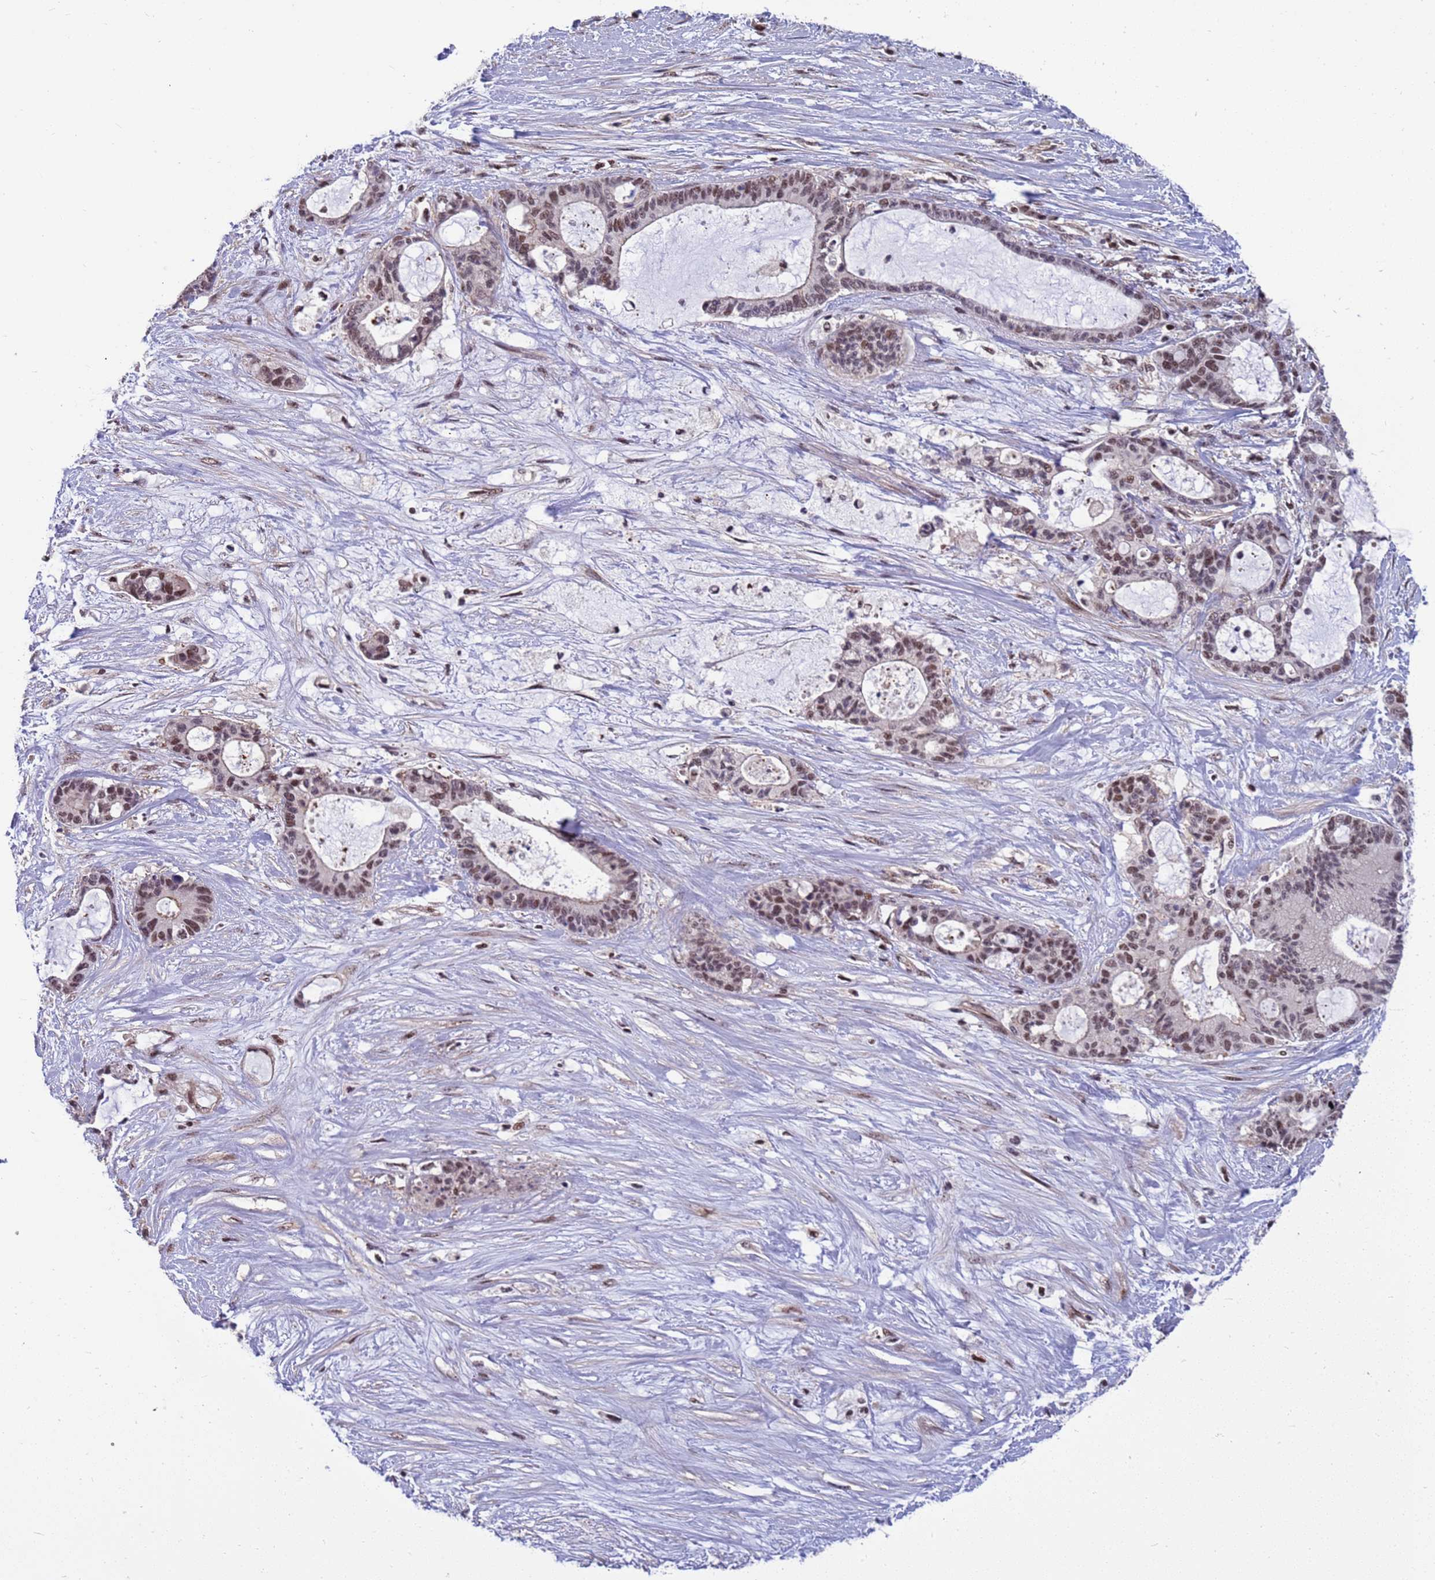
{"staining": {"intensity": "moderate", "quantity": ">75%", "location": "nuclear"}, "tissue": "liver cancer", "cell_type": "Tumor cells", "image_type": "cancer", "snomed": [{"axis": "morphology", "description": "Normal tissue, NOS"}, {"axis": "morphology", "description": "Cholangiocarcinoma"}, {"axis": "topography", "description": "Liver"}, {"axis": "topography", "description": "Peripheral nerve tissue"}], "caption": "Brown immunohistochemical staining in human cholangiocarcinoma (liver) shows moderate nuclear expression in about >75% of tumor cells. Nuclei are stained in blue.", "gene": "NSL1", "patient": {"sex": "female", "age": 73}}